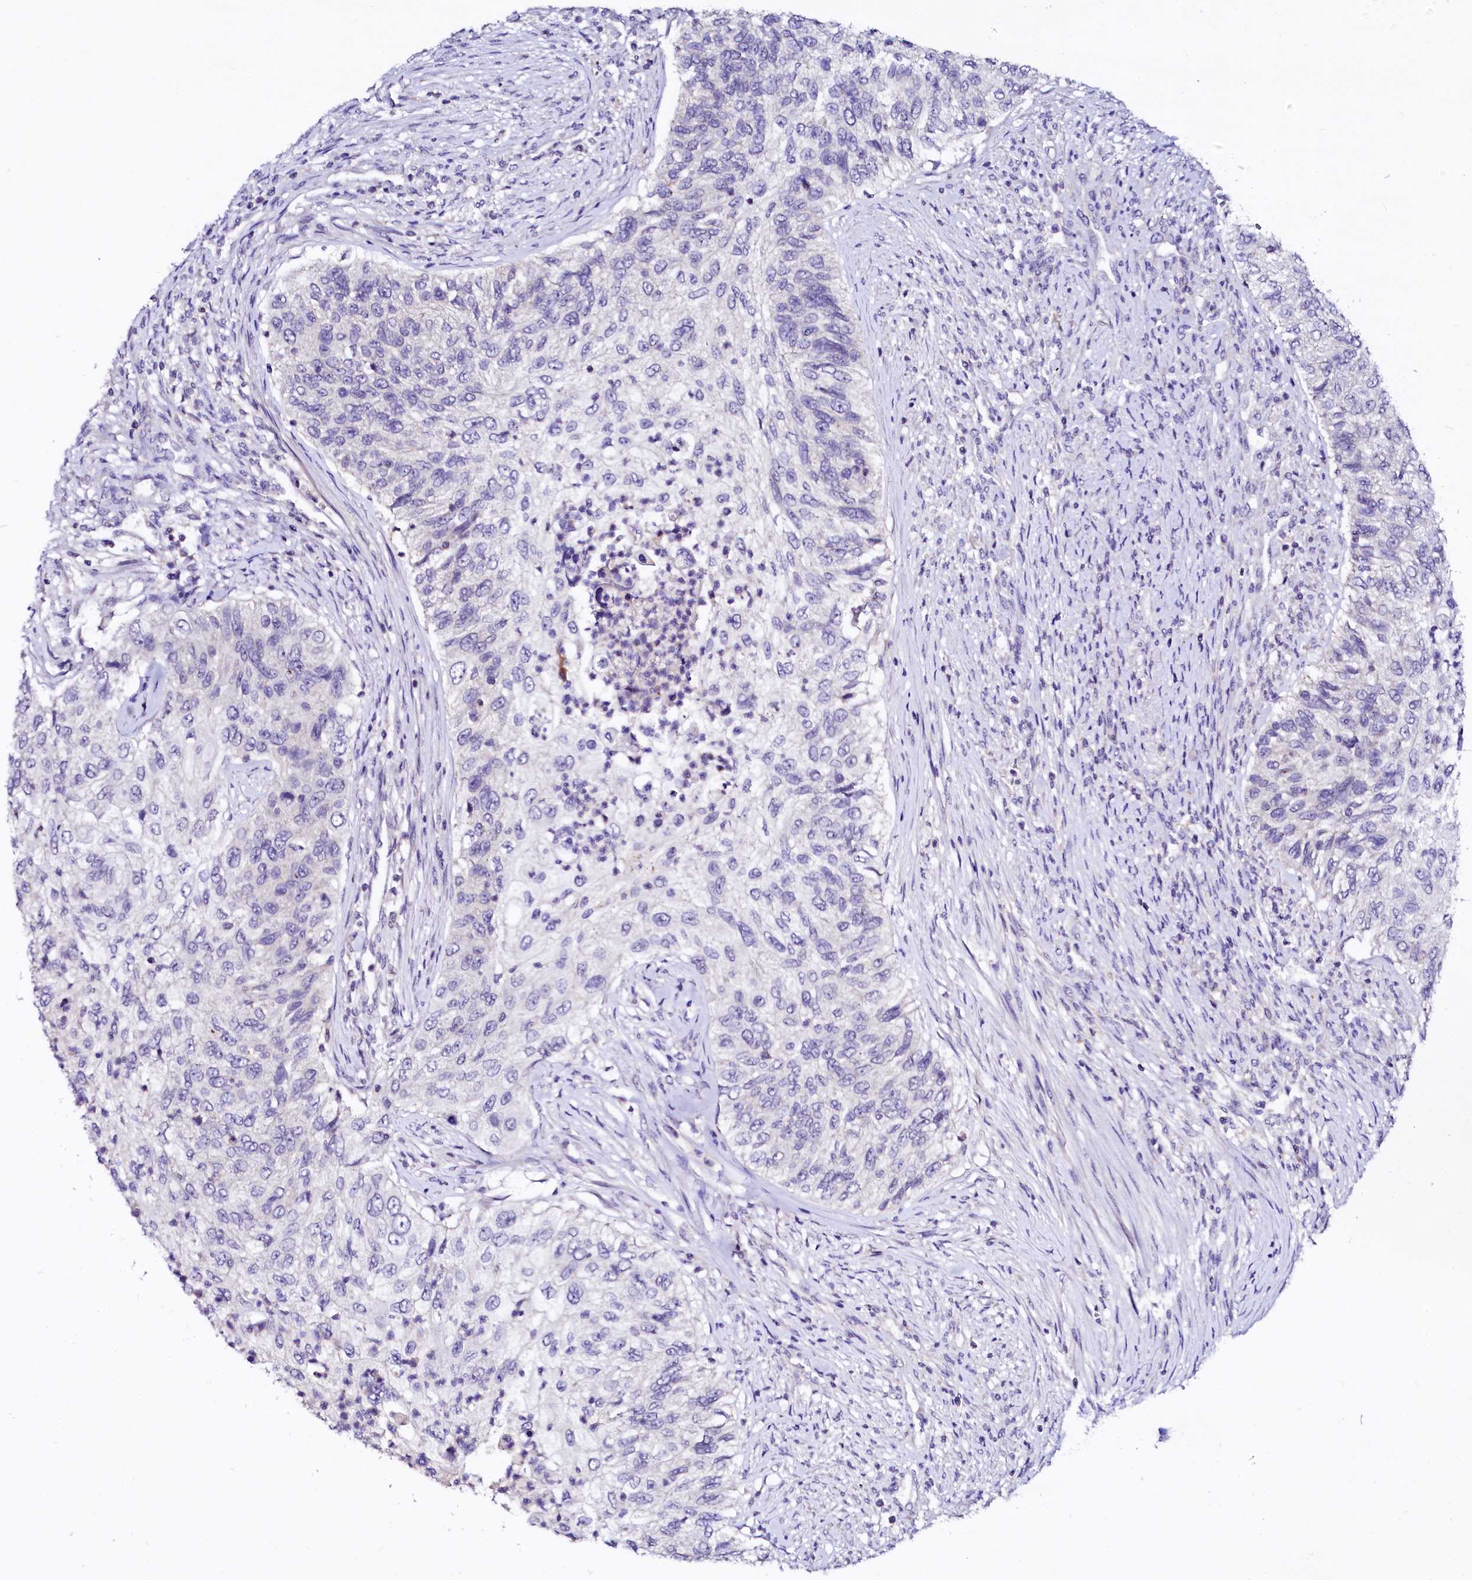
{"staining": {"intensity": "negative", "quantity": "none", "location": "none"}, "tissue": "urothelial cancer", "cell_type": "Tumor cells", "image_type": "cancer", "snomed": [{"axis": "morphology", "description": "Urothelial carcinoma, High grade"}, {"axis": "topography", "description": "Urinary bladder"}], "caption": "Histopathology image shows no significant protein expression in tumor cells of urothelial cancer.", "gene": "NALF1", "patient": {"sex": "female", "age": 60}}